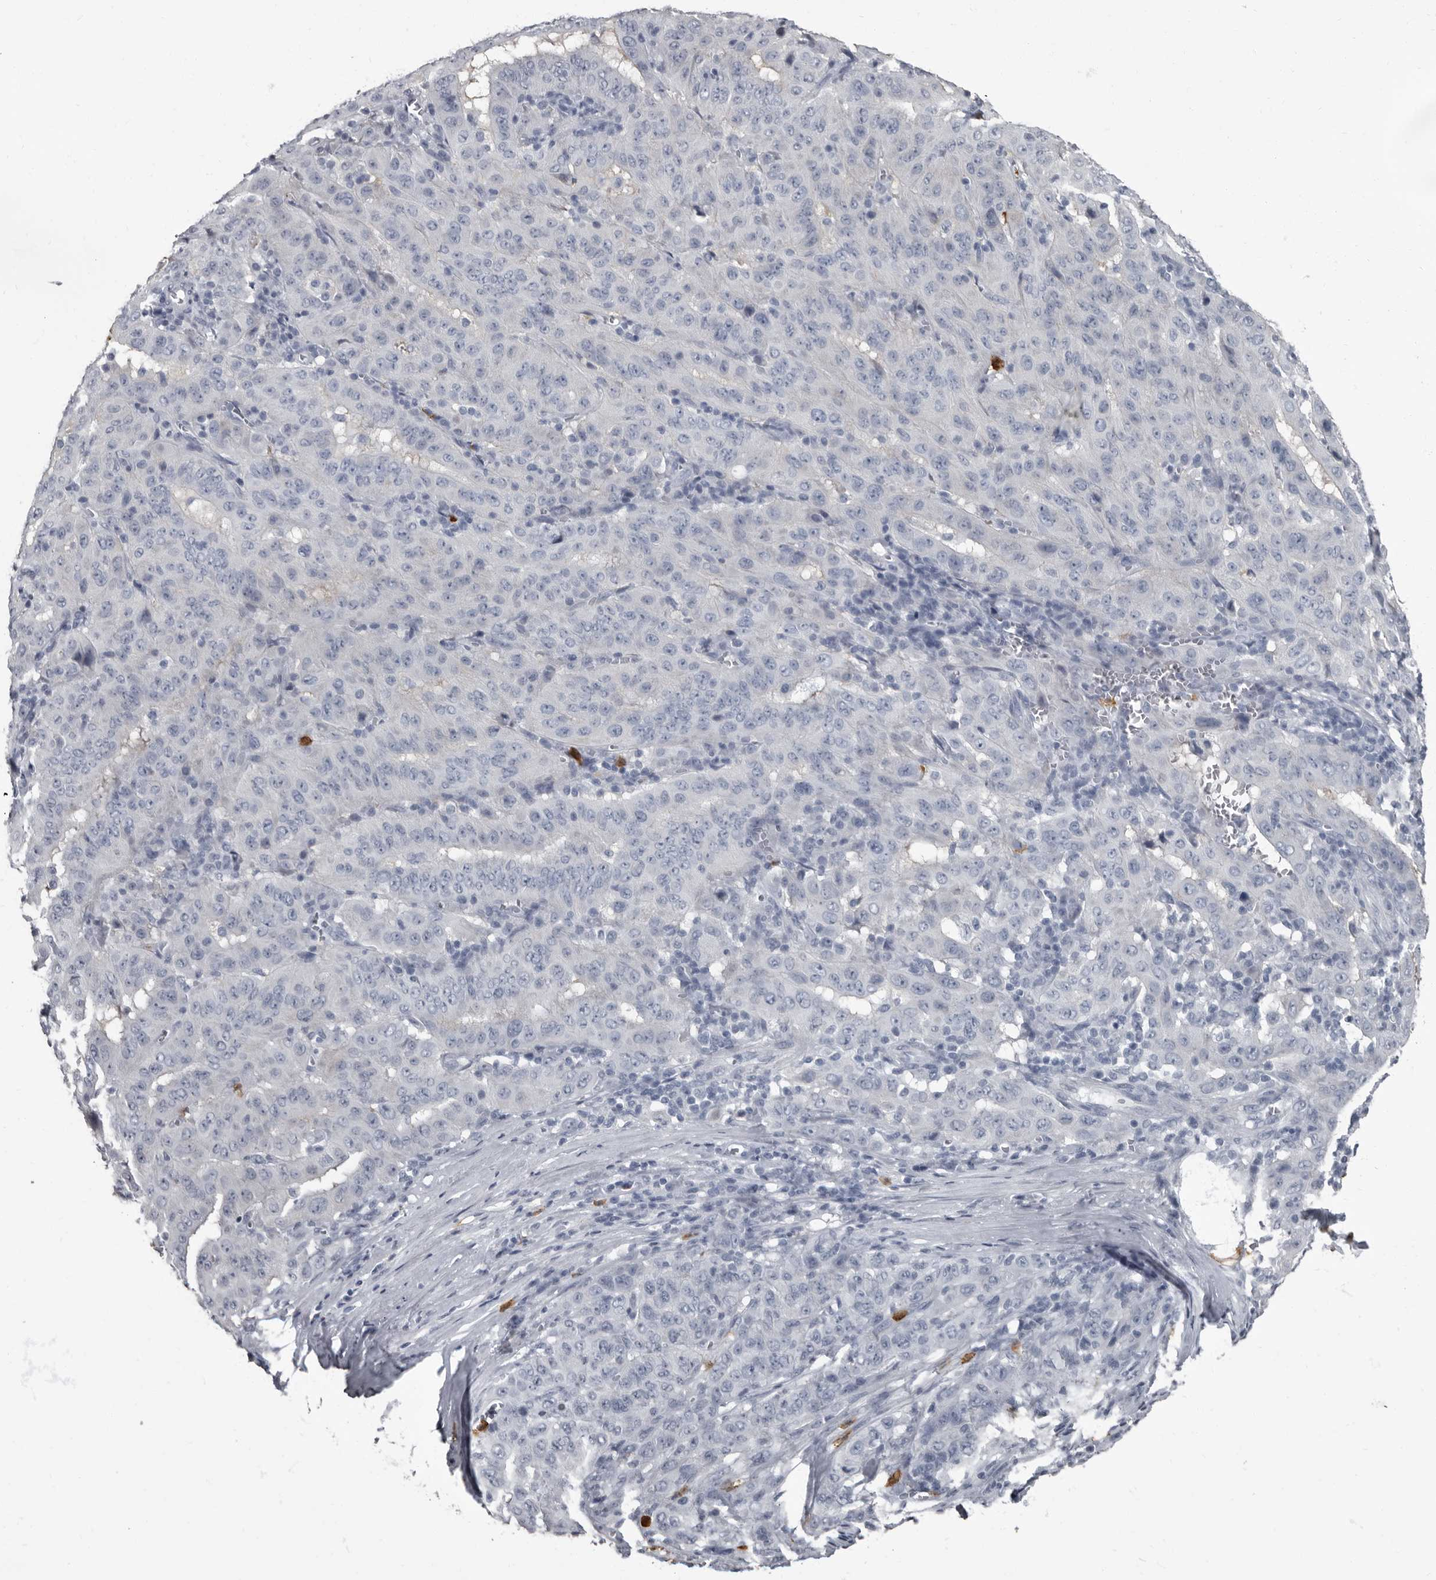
{"staining": {"intensity": "negative", "quantity": "none", "location": "none"}, "tissue": "pancreatic cancer", "cell_type": "Tumor cells", "image_type": "cancer", "snomed": [{"axis": "morphology", "description": "Adenocarcinoma, NOS"}, {"axis": "topography", "description": "Pancreas"}], "caption": "DAB (3,3'-diaminobenzidine) immunohistochemical staining of human pancreatic cancer displays no significant staining in tumor cells.", "gene": "TPD52L1", "patient": {"sex": "male", "age": 63}}